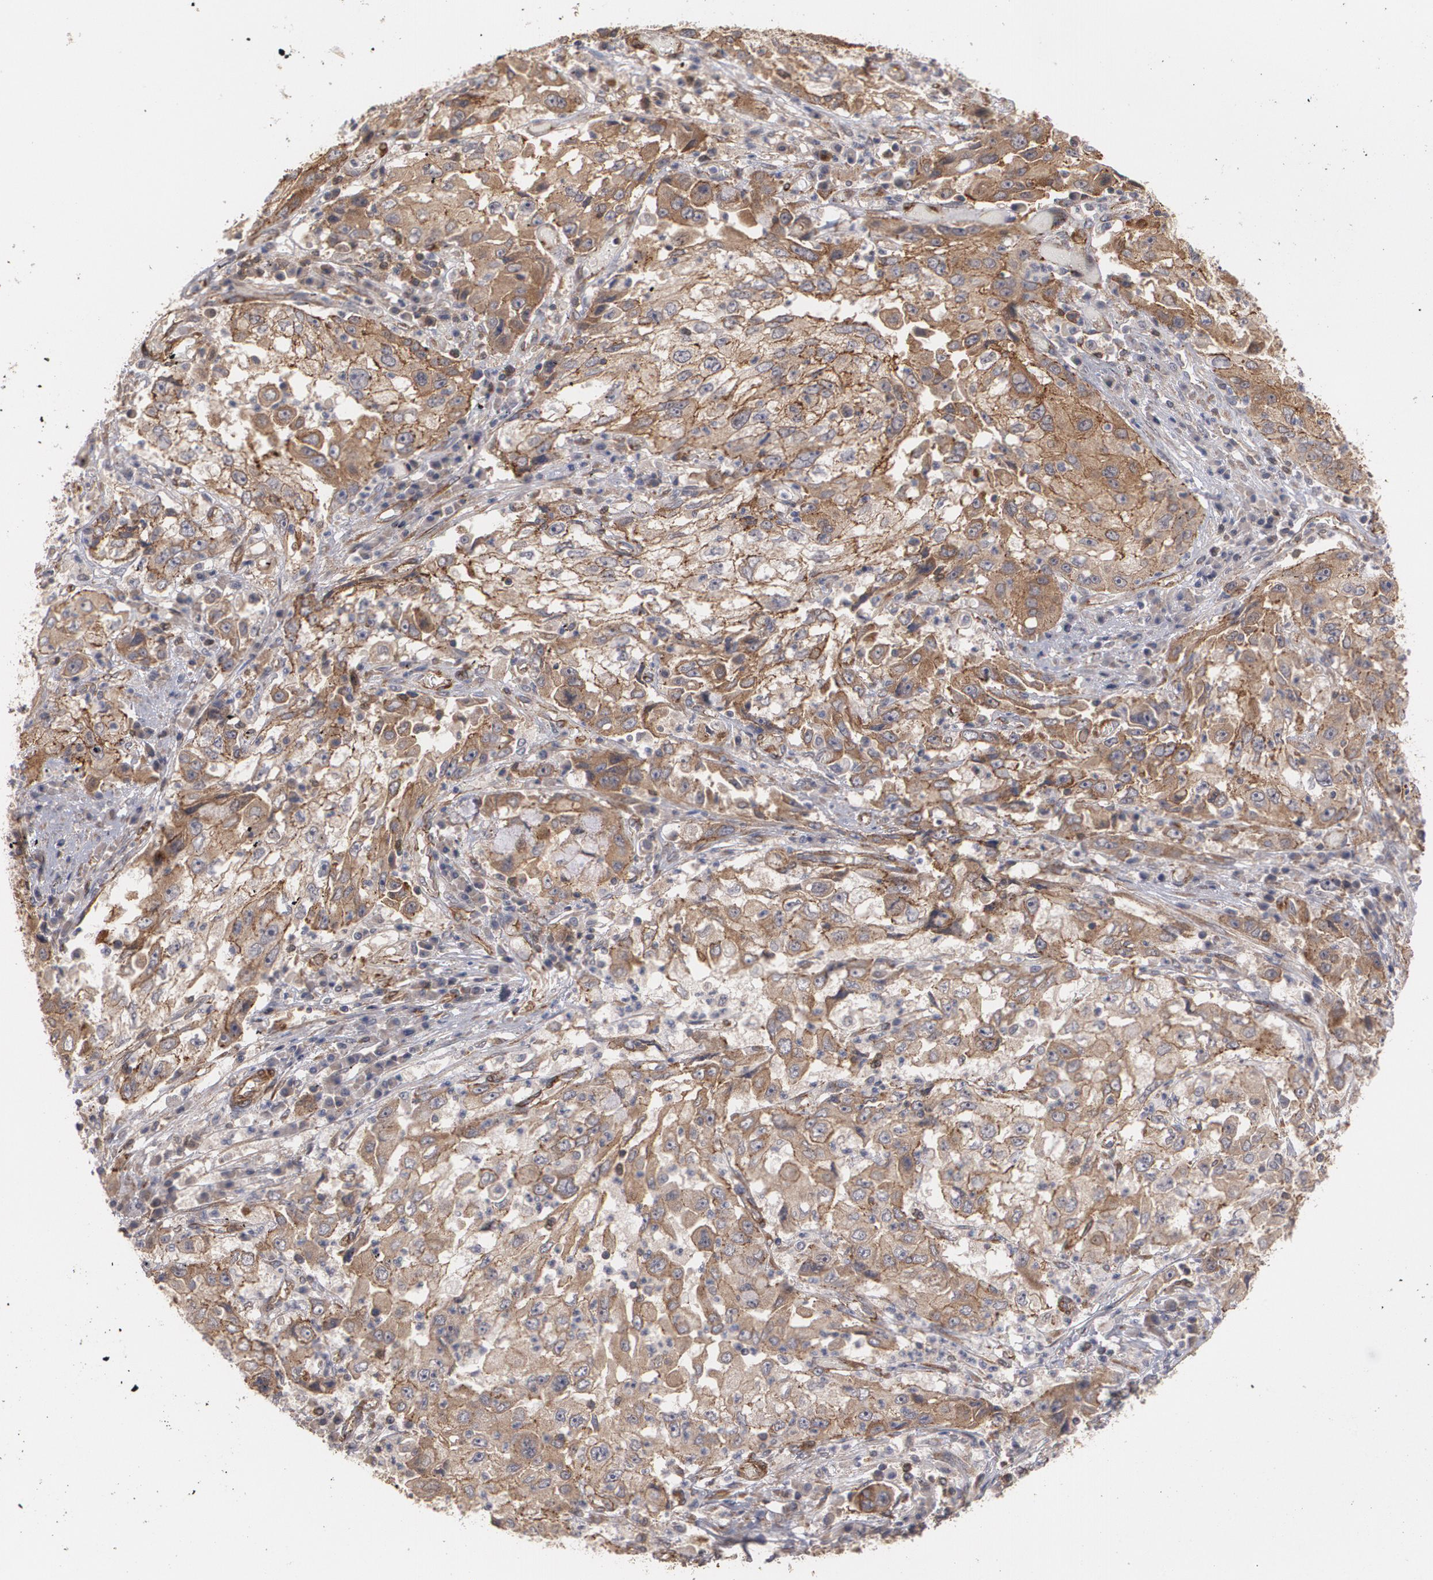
{"staining": {"intensity": "moderate", "quantity": ">75%", "location": "cytoplasmic/membranous"}, "tissue": "cervical cancer", "cell_type": "Tumor cells", "image_type": "cancer", "snomed": [{"axis": "morphology", "description": "Squamous cell carcinoma, NOS"}, {"axis": "topography", "description": "Cervix"}], "caption": "Human cervical squamous cell carcinoma stained with a brown dye demonstrates moderate cytoplasmic/membranous positive positivity in approximately >75% of tumor cells.", "gene": "TJP1", "patient": {"sex": "female", "age": 36}}